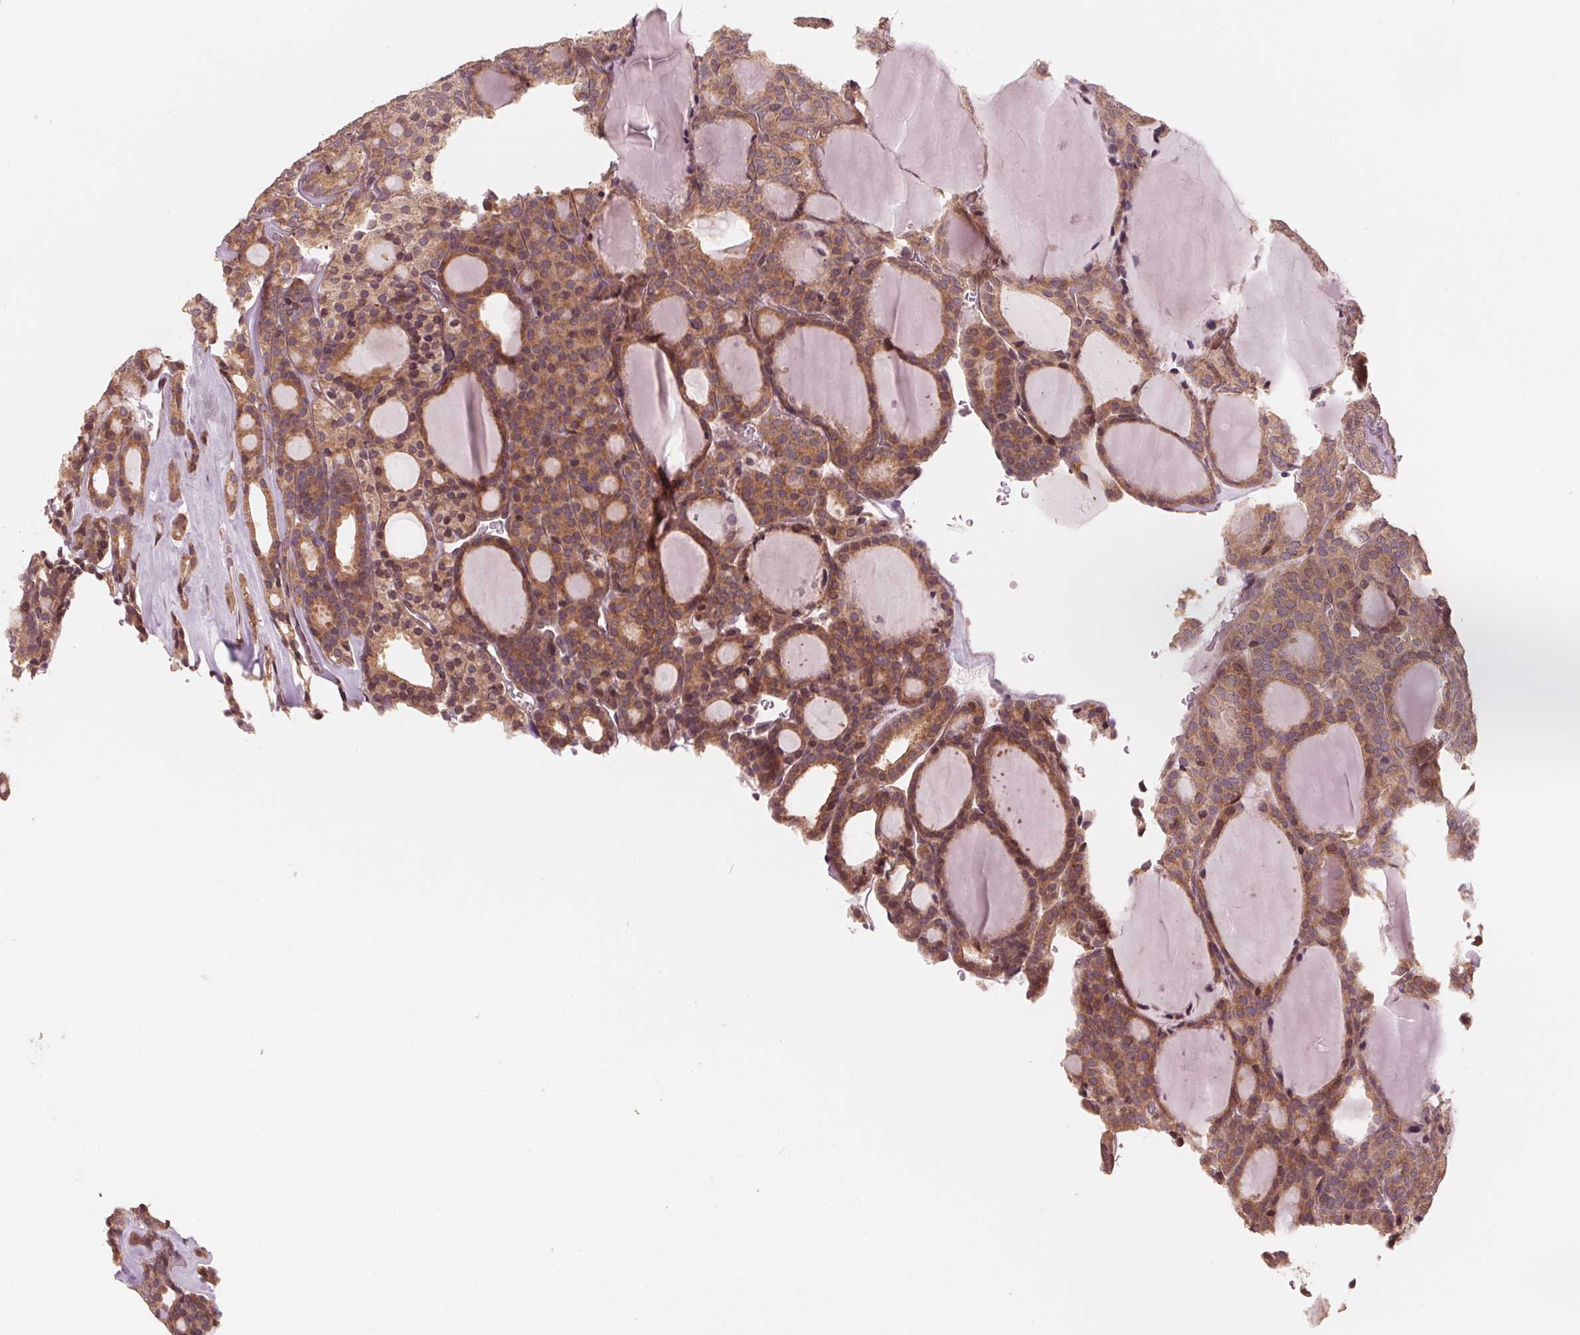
{"staining": {"intensity": "moderate", "quantity": ">75%", "location": "cytoplasmic/membranous"}, "tissue": "thyroid cancer", "cell_type": "Tumor cells", "image_type": "cancer", "snomed": [{"axis": "morphology", "description": "Follicular adenoma carcinoma, NOS"}, {"axis": "topography", "description": "Thyroid gland"}], "caption": "This is an image of IHC staining of thyroid cancer (follicular adenoma carcinoma), which shows moderate positivity in the cytoplasmic/membranous of tumor cells.", "gene": "GIGYF2", "patient": {"sex": "male", "age": 74}}